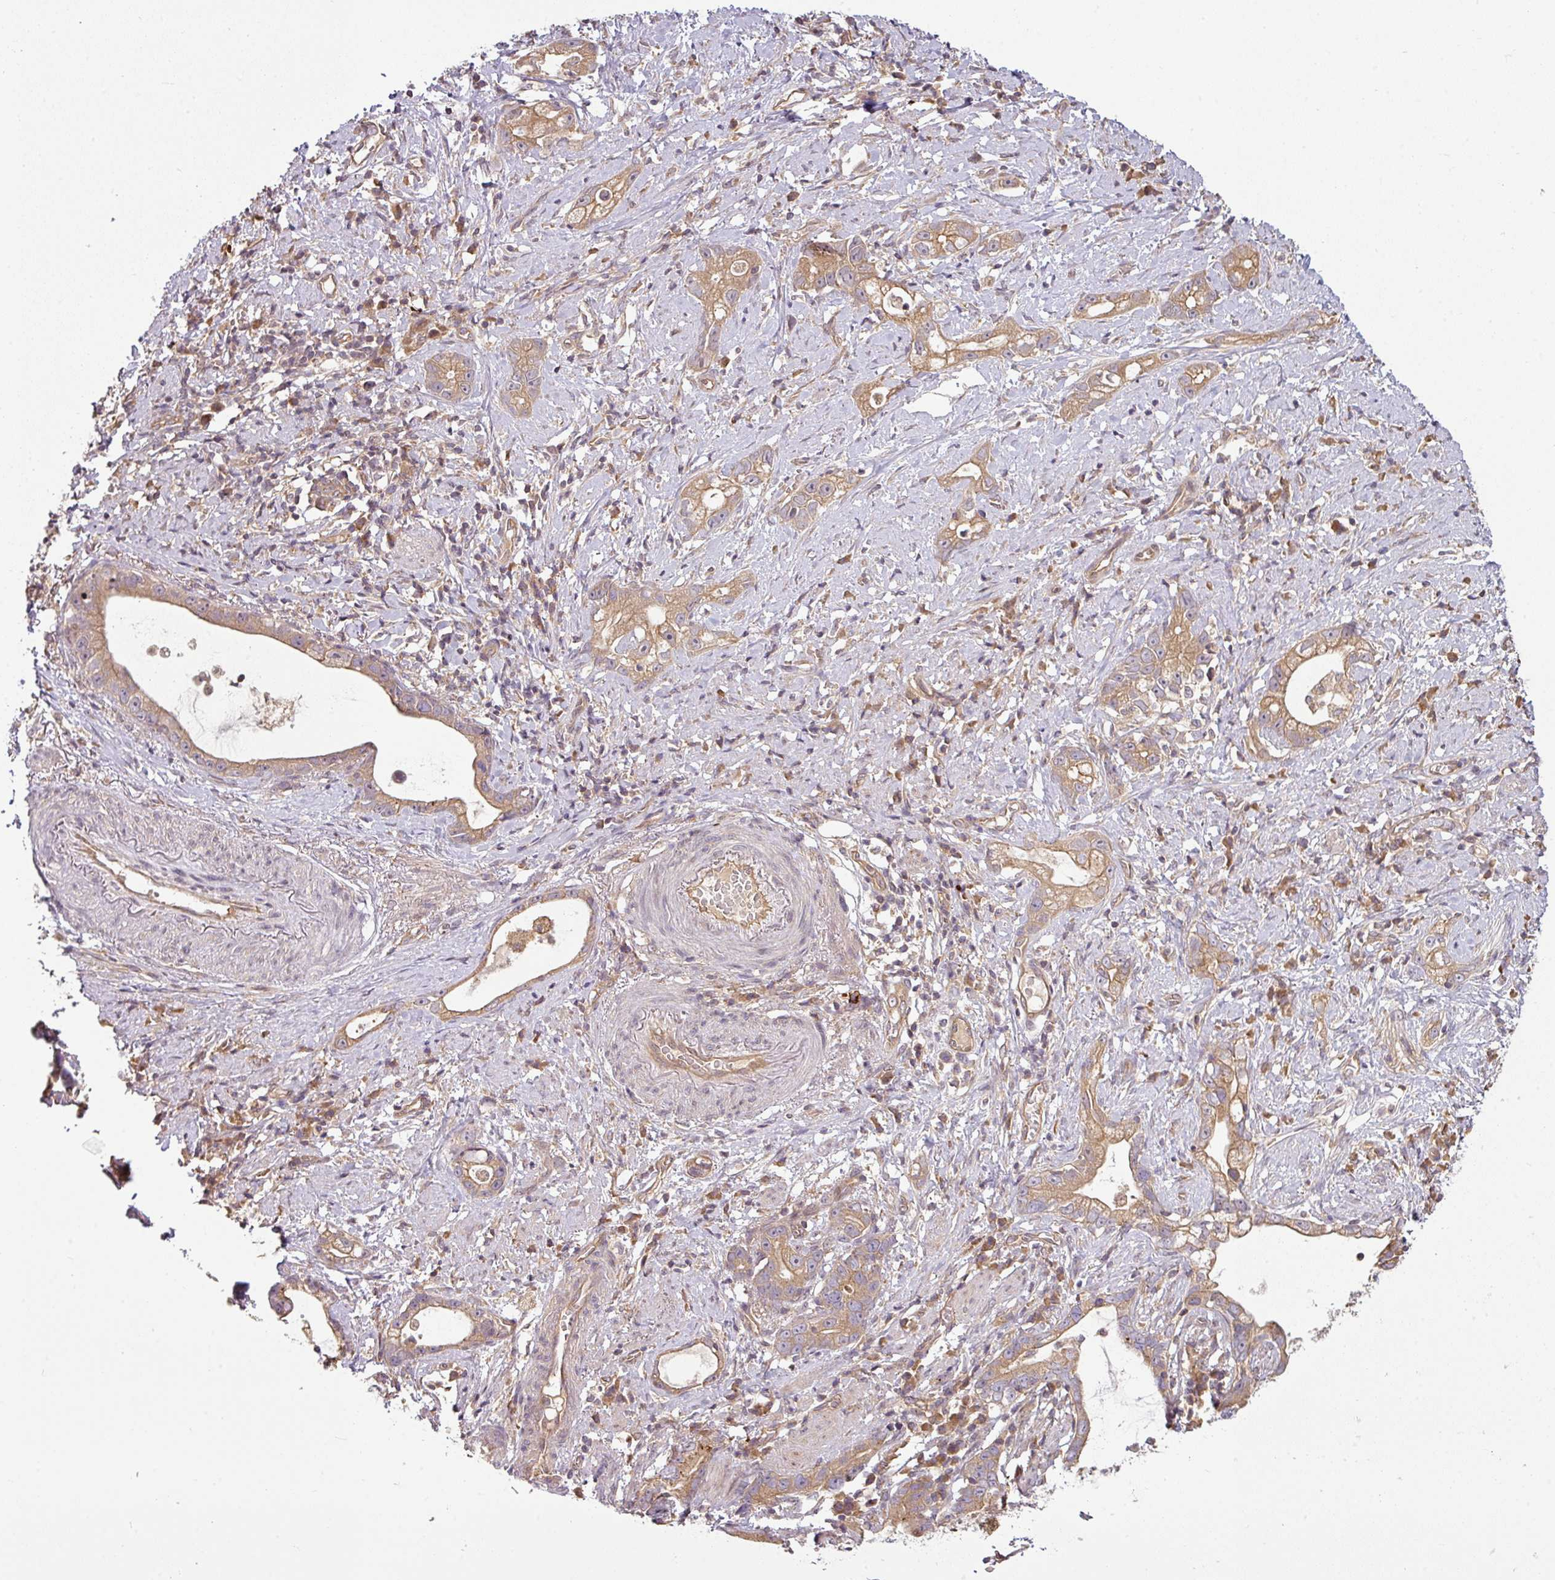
{"staining": {"intensity": "moderate", "quantity": ">75%", "location": "cytoplasmic/membranous"}, "tissue": "stomach cancer", "cell_type": "Tumor cells", "image_type": "cancer", "snomed": [{"axis": "morphology", "description": "Adenocarcinoma, NOS"}, {"axis": "topography", "description": "Stomach"}], "caption": "Stomach cancer (adenocarcinoma) was stained to show a protein in brown. There is medium levels of moderate cytoplasmic/membranous positivity in approximately >75% of tumor cells.", "gene": "RNF31", "patient": {"sex": "male", "age": 55}}